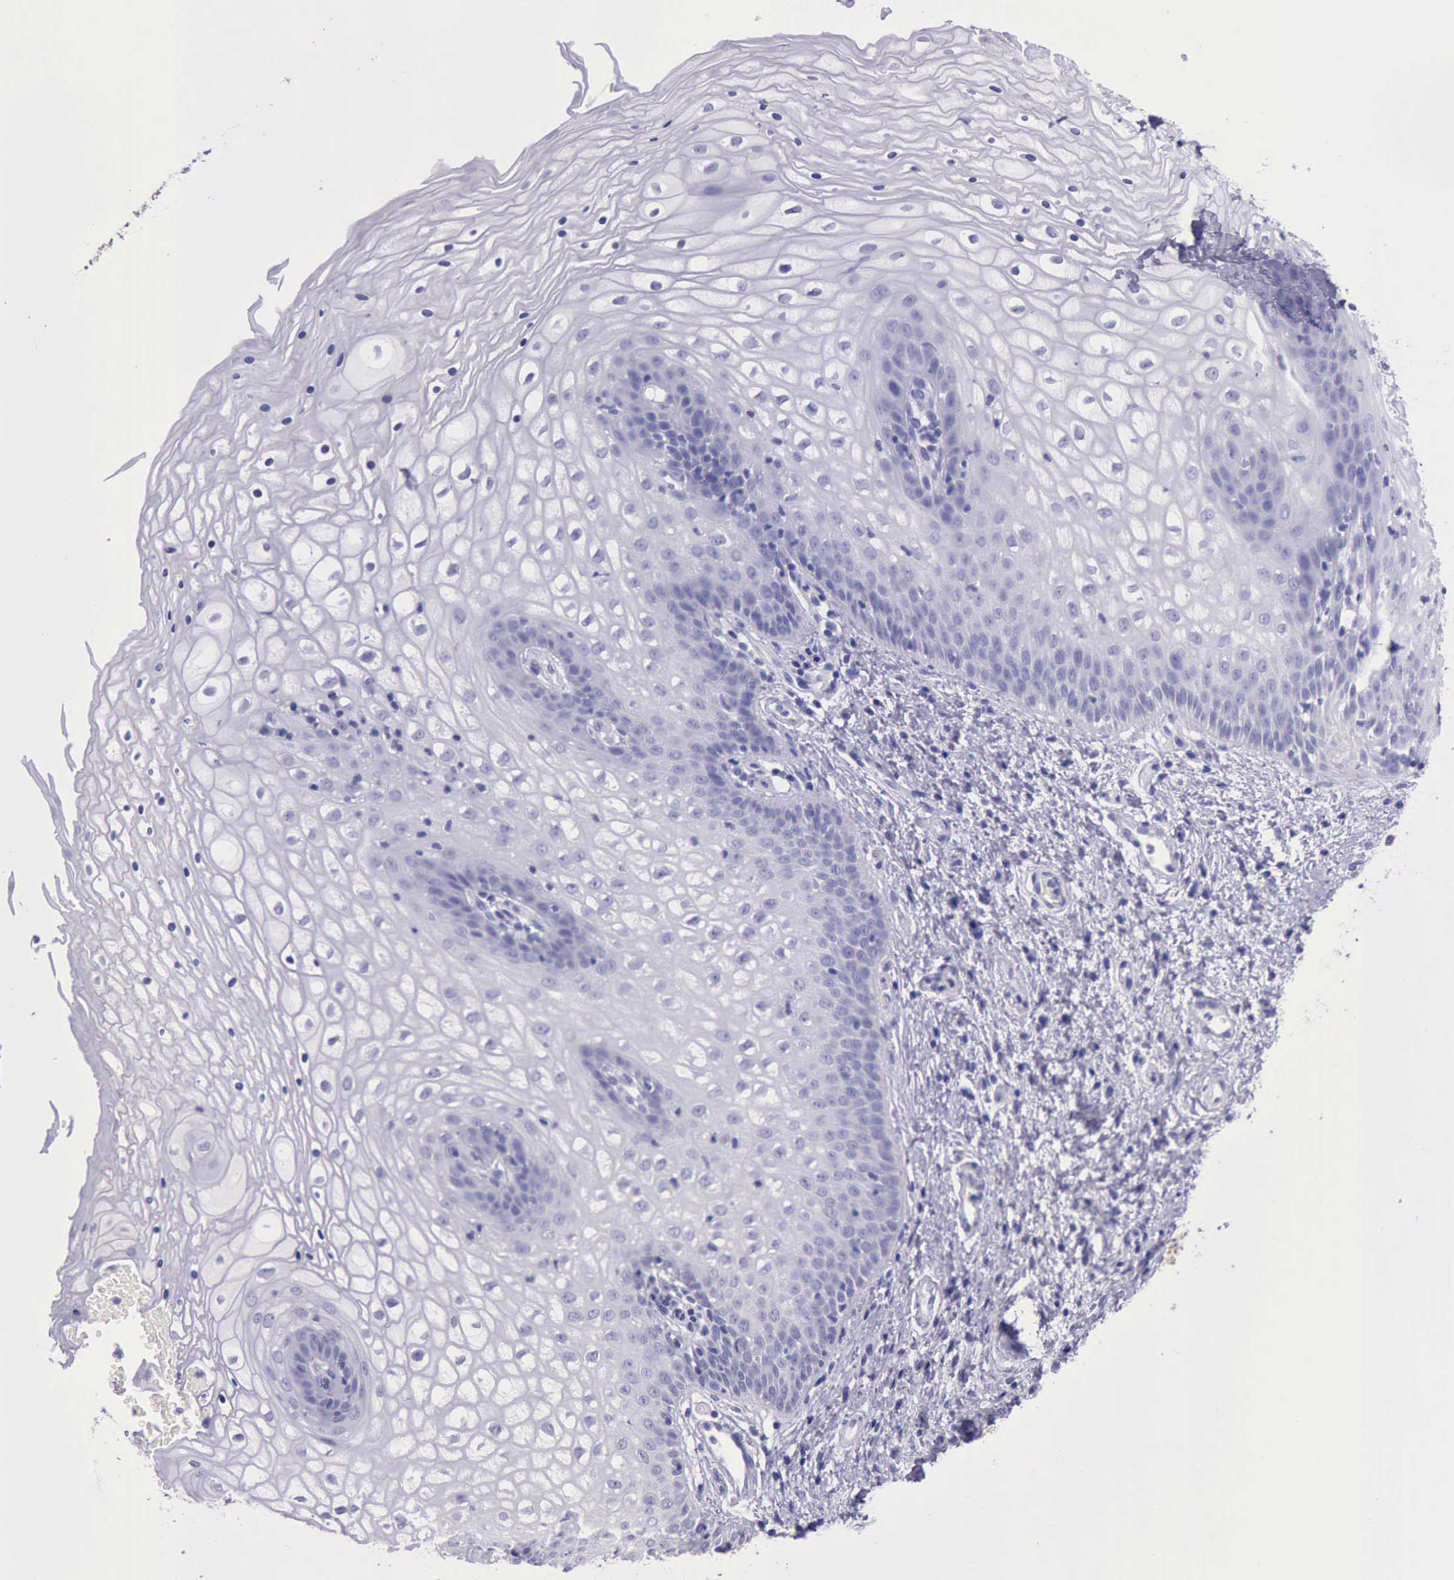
{"staining": {"intensity": "negative", "quantity": "none", "location": "none"}, "tissue": "vagina", "cell_type": "Squamous epithelial cells", "image_type": "normal", "snomed": [{"axis": "morphology", "description": "Normal tissue, NOS"}, {"axis": "topography", "description": "Vagina"}], "caption": "Immunohistochemistry (IHC) micrograph of normal vagina: vagina stained with DAB (3,3'-diaminobenzidine) demonstrates no significant protein staining in squamous epithelial cells.", "gene": "KRT8", "patient": {"sex": "female", "age": 34}}